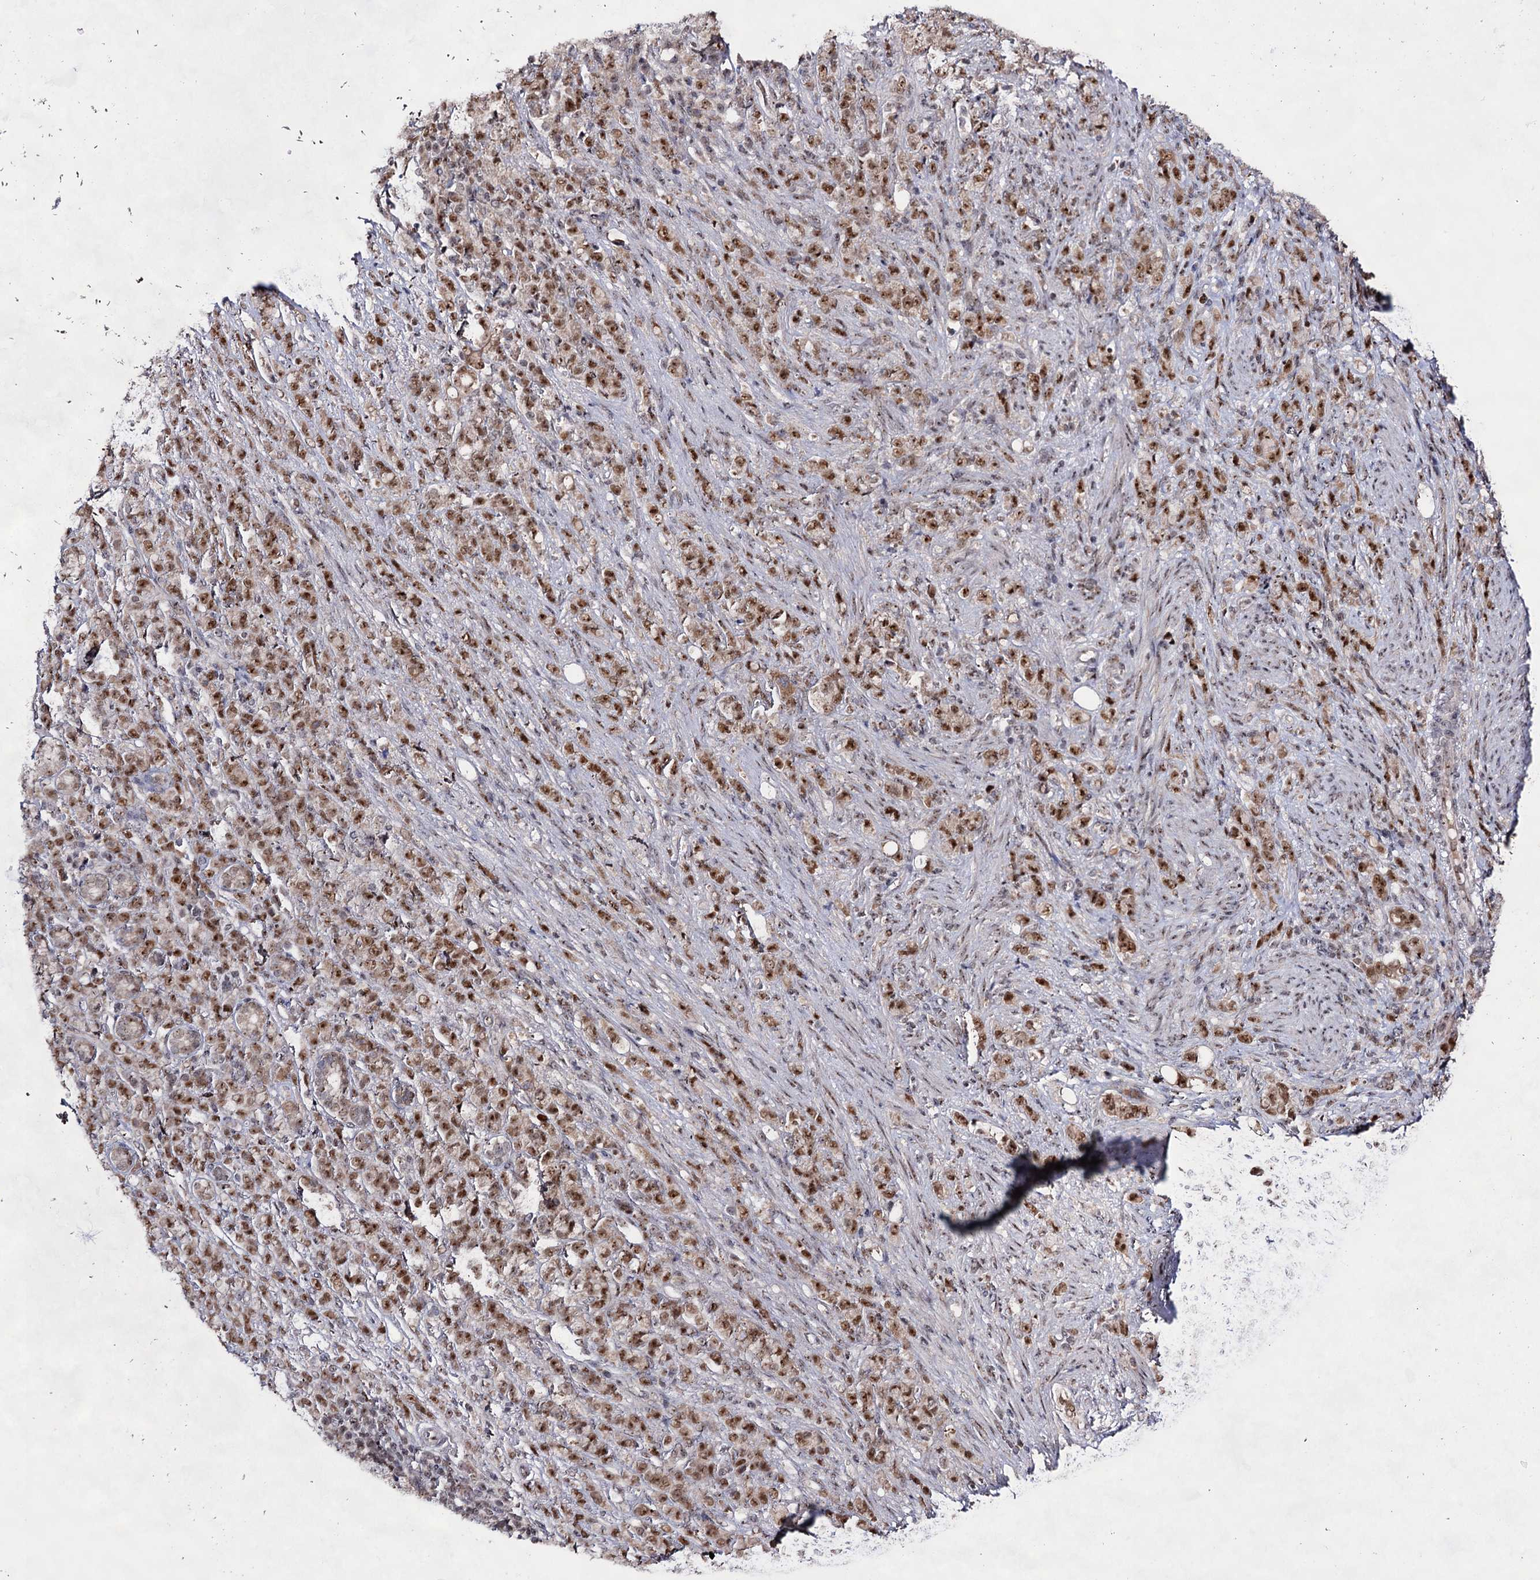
{"staining": {"intensity": "strong", "quantity": ">75%", "location": "nuclear"}, "tissue": "stomach cancer", "cell_type": "Tumor cells", "image_type": "cancer", "snomed": [{"axis": "morphology", "description": "Adenocarcinoma, NOS"}, {"axis": "topography", "description": "Stomach"}], "caption": "Stomach cancer (adenocarcinoma) stained for a protein reveals strong nuclear positivity in tumor cells.", "gene": "EXOSC10", "patient": {"sex": "female", "age": 79}}